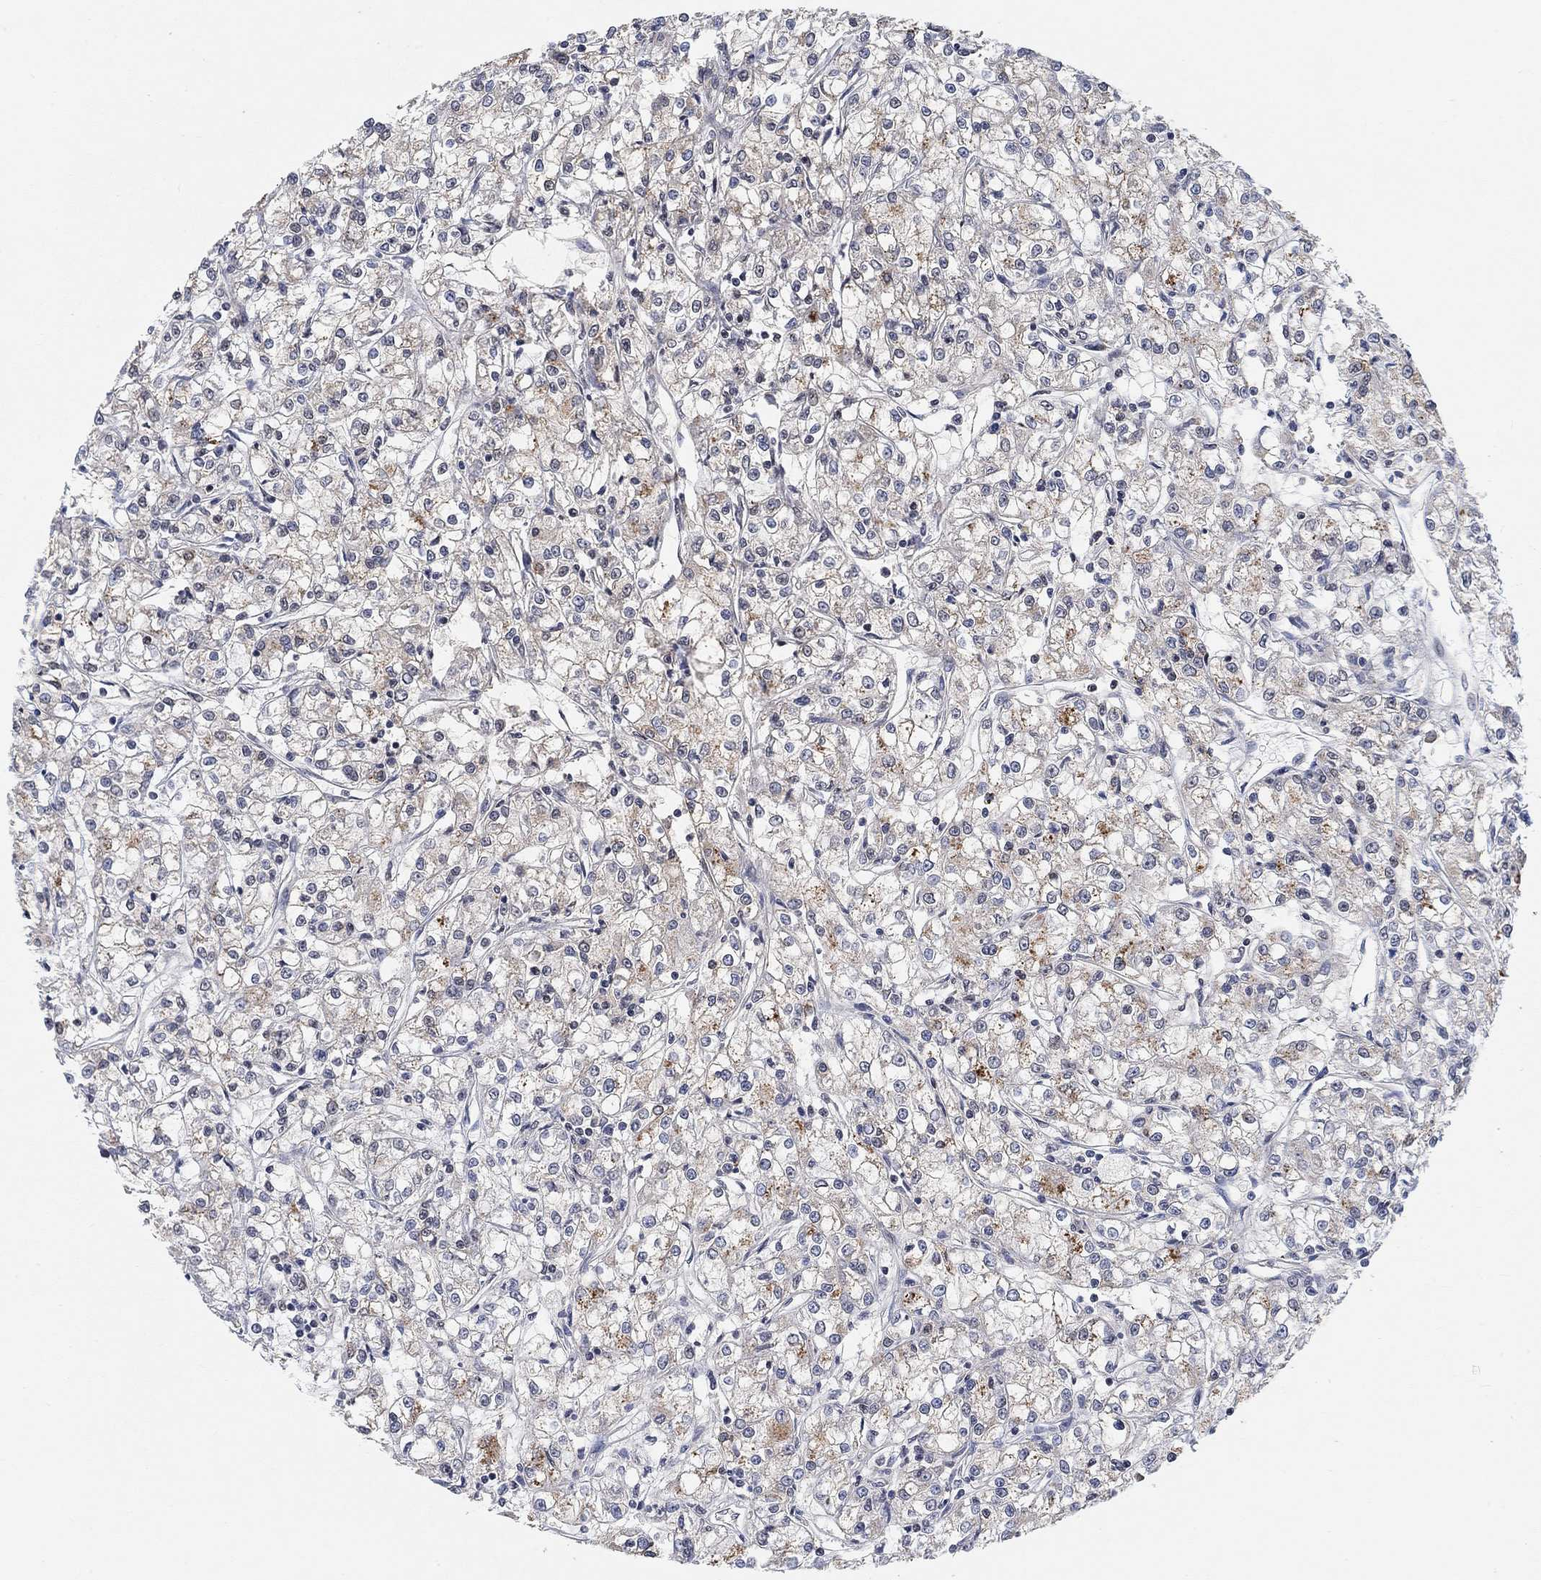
{"staining": {"intensity": "negative", "quantity": "none", "location": "none"}, "tissue": "renal cancer", "cell_type": "Tumor cells", "image_type": "cancer", "snomed": [{"axis": "morphology", "description": "Adenocarcinoma, NOS"}, {"axis": "topography", "description": "Kidney"}], "caption": "The histopathology image displays no significant staining in tumor cells of adenocarcinoma (renal).", "gene": "THAP8", "patient": {"sex": "female", "age": 59}}